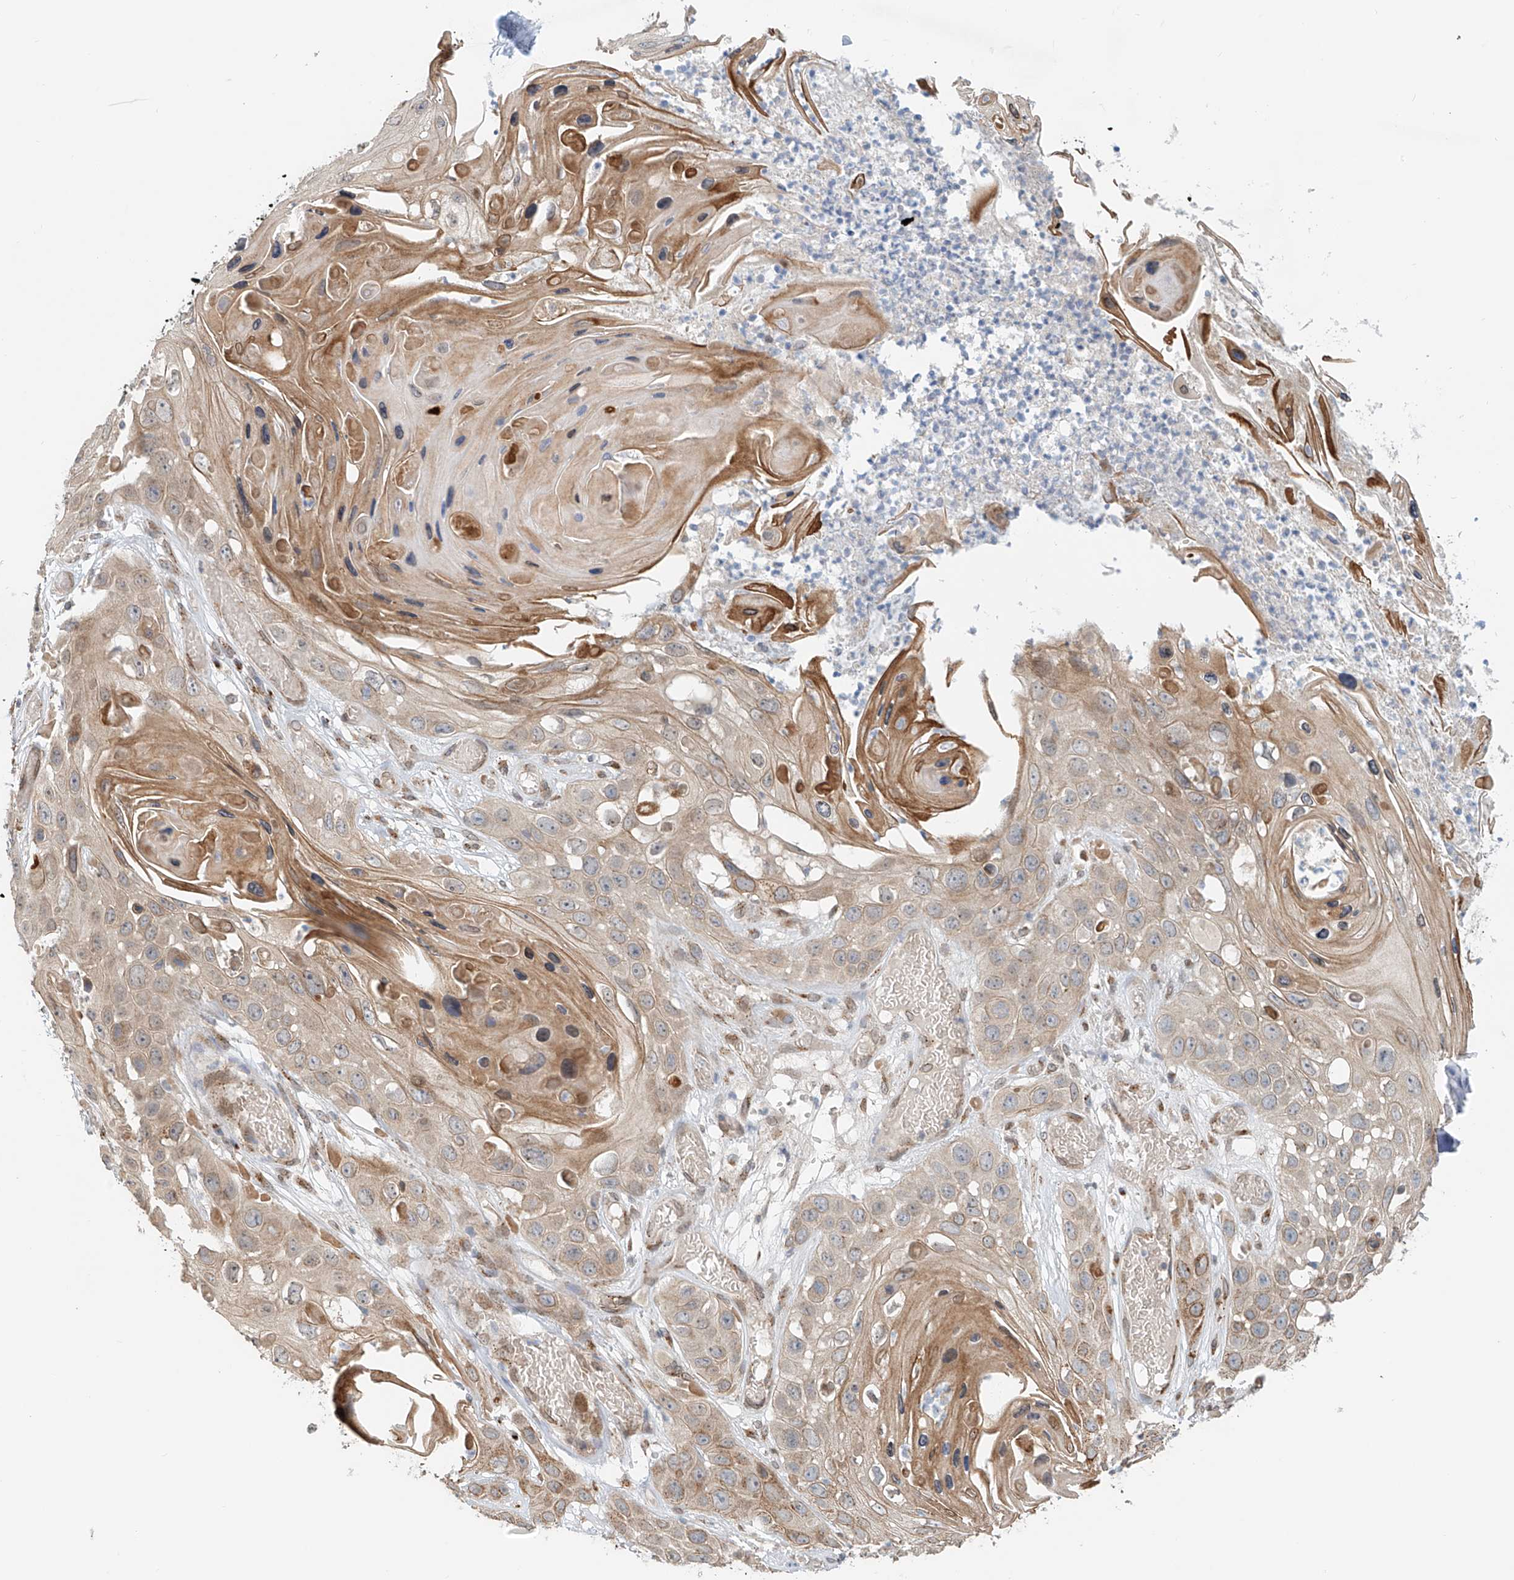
{"staining": {"intensity": "moderate", "quantity": ">75%", "location": "nuclear"}, "tissue": "skin cancer", "cell_type": "Tumor cells", "image_type": "cancer", "snomed": [{"axis": "morphology", "description": "Squamous cell carcinoma, NOS"}, {"axis": "topography", "description": "Skin"}], "caption": "Skin cancer (squamous cell carcinoma) stained with a protein marker shows moderate staining in tumor cells.", "gene": "STARD9", "patient": {"sex": "male", "age": 55}}